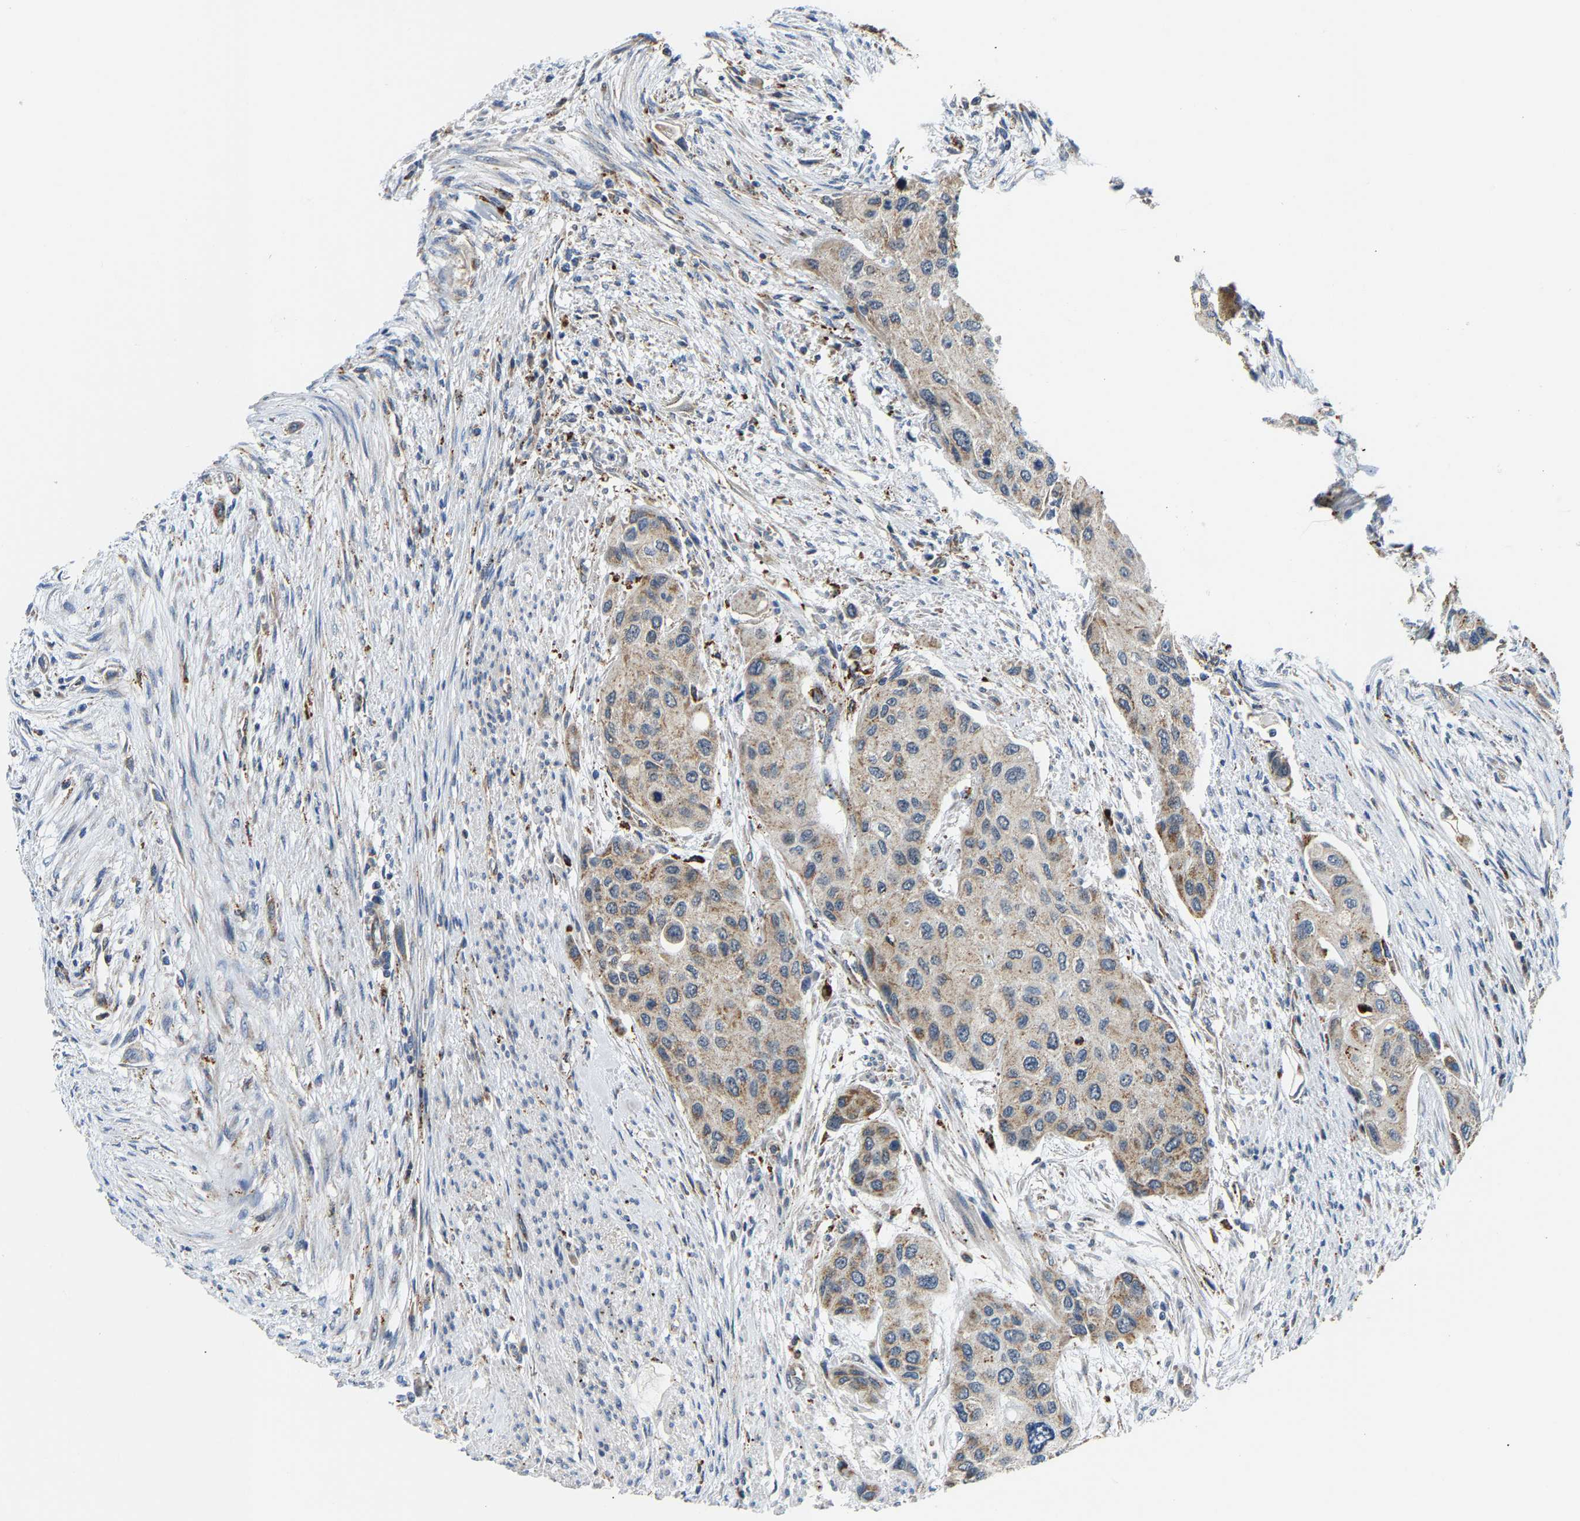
{"staining": {"intensity": "weak", "quantity": ">75%", "location": "cytoplasmic/membranous"}, "tissue": "urothelial cancer", "cell_type": "Tumor cells", "image_type": "cancer", "snomed": [{"axis": "morphology", "description": "Urothelial carcinoma, High grade"}, {"axis": "topography", "description": "Urinary bladder"}], "caption": "Weak cytoplasmic/membranous protein staining is present in about >75% of tumor cells in urothelial cancer.", "gene": "GIMAP7", "patient": {"sex": "female", "age": 56}}